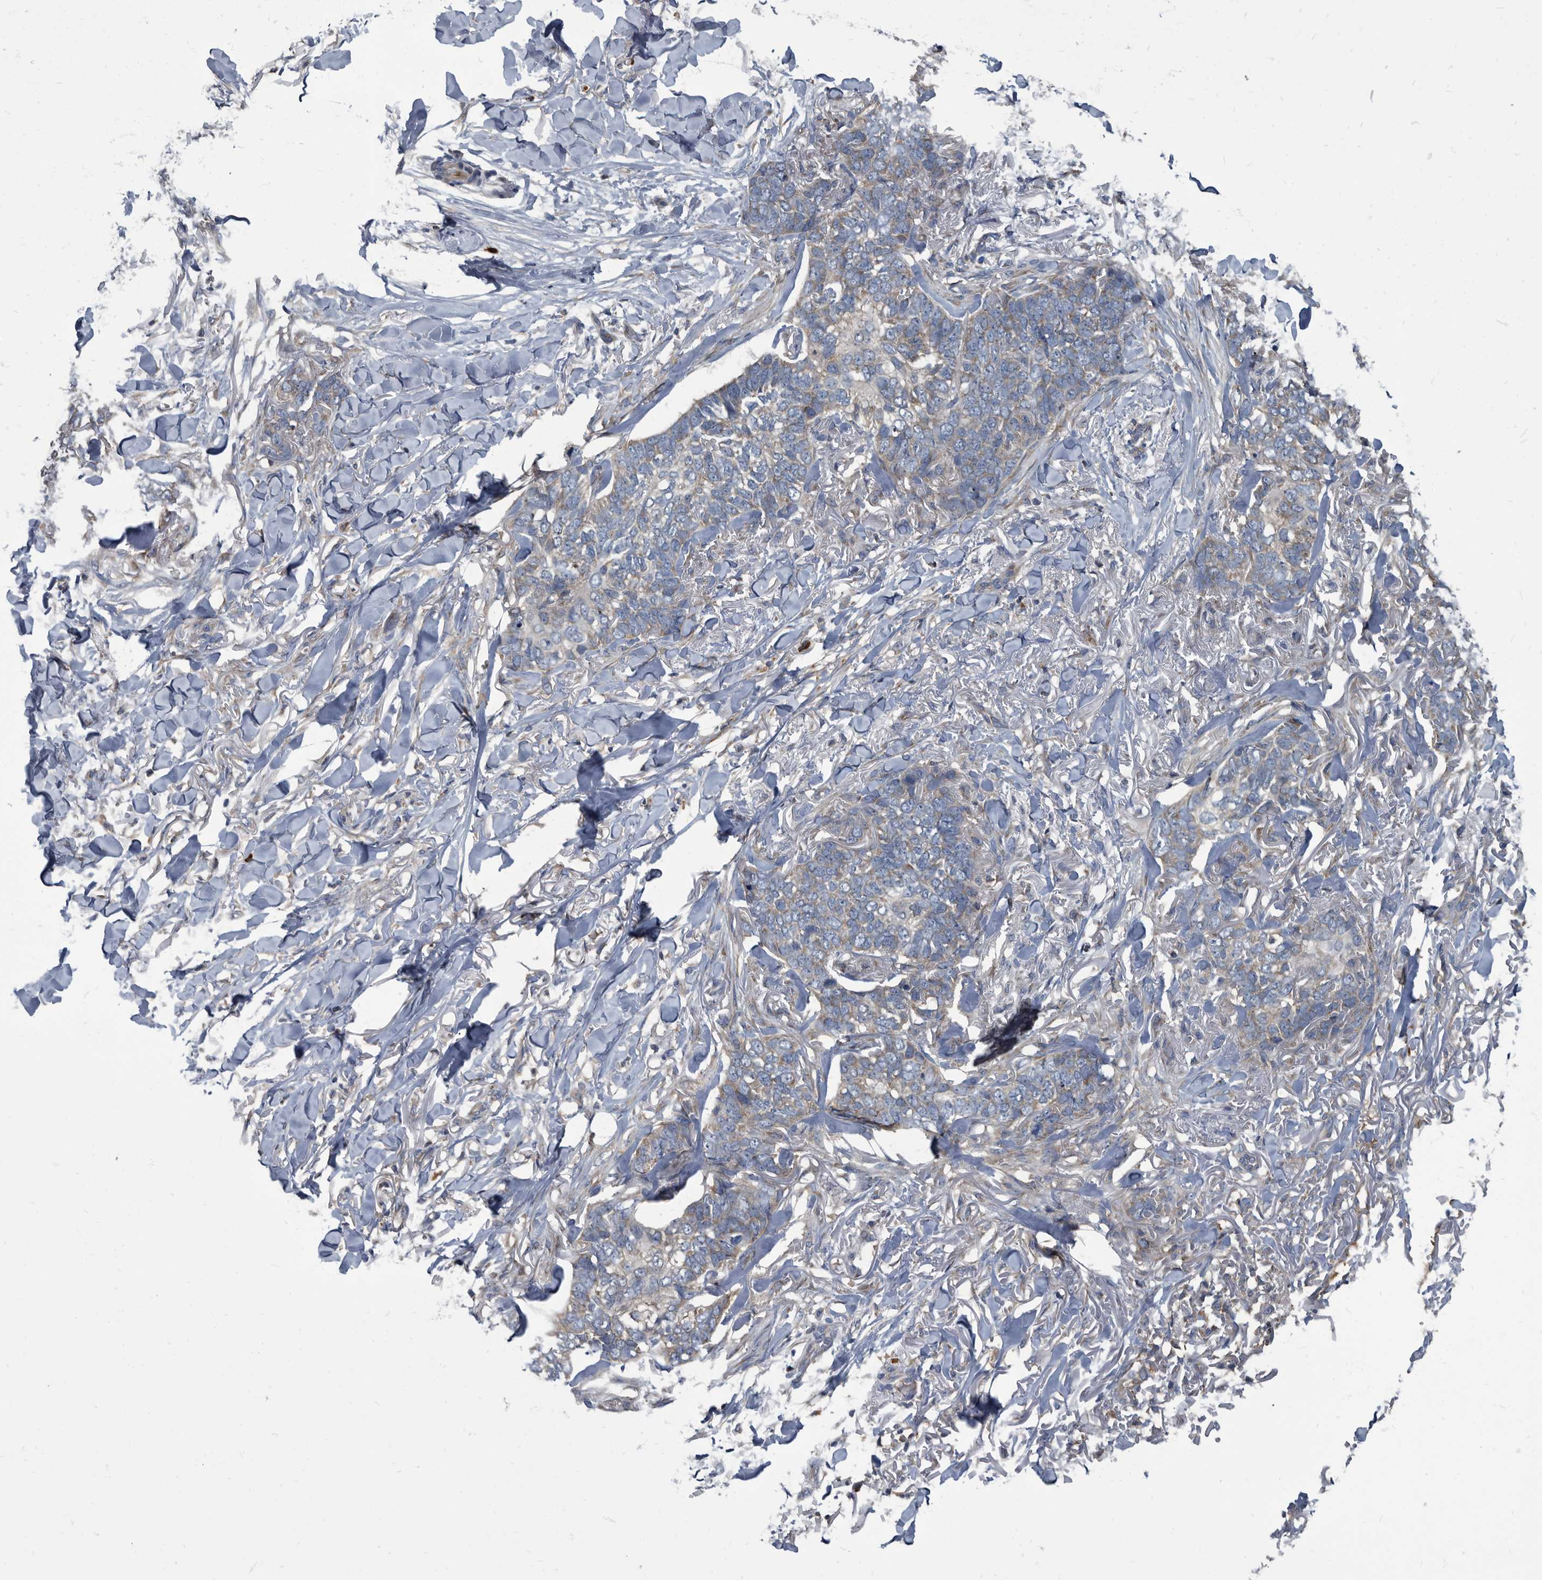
{"staining": {"intensity": "weak", "quantity": "<25%", "location": "cytoplasmic/membranous"}, "tissue": "skin cancer", "cell_type": "Tumor cells", "image_type": "cancer", "snomed": [{"axis": "morphology", "description": "Normal tissue, NOS"}, {"axis": "morphology", "description": "Basal cell carcinoma"}, {"axis": "topography", "description": "Skin"}], "caption": "An image of skin basal cell carcinoma stained for a protein exhibits no brown staining in tumor cells.", "gene": "CDV3", "patient": {"sex": "male", "age": 77}}